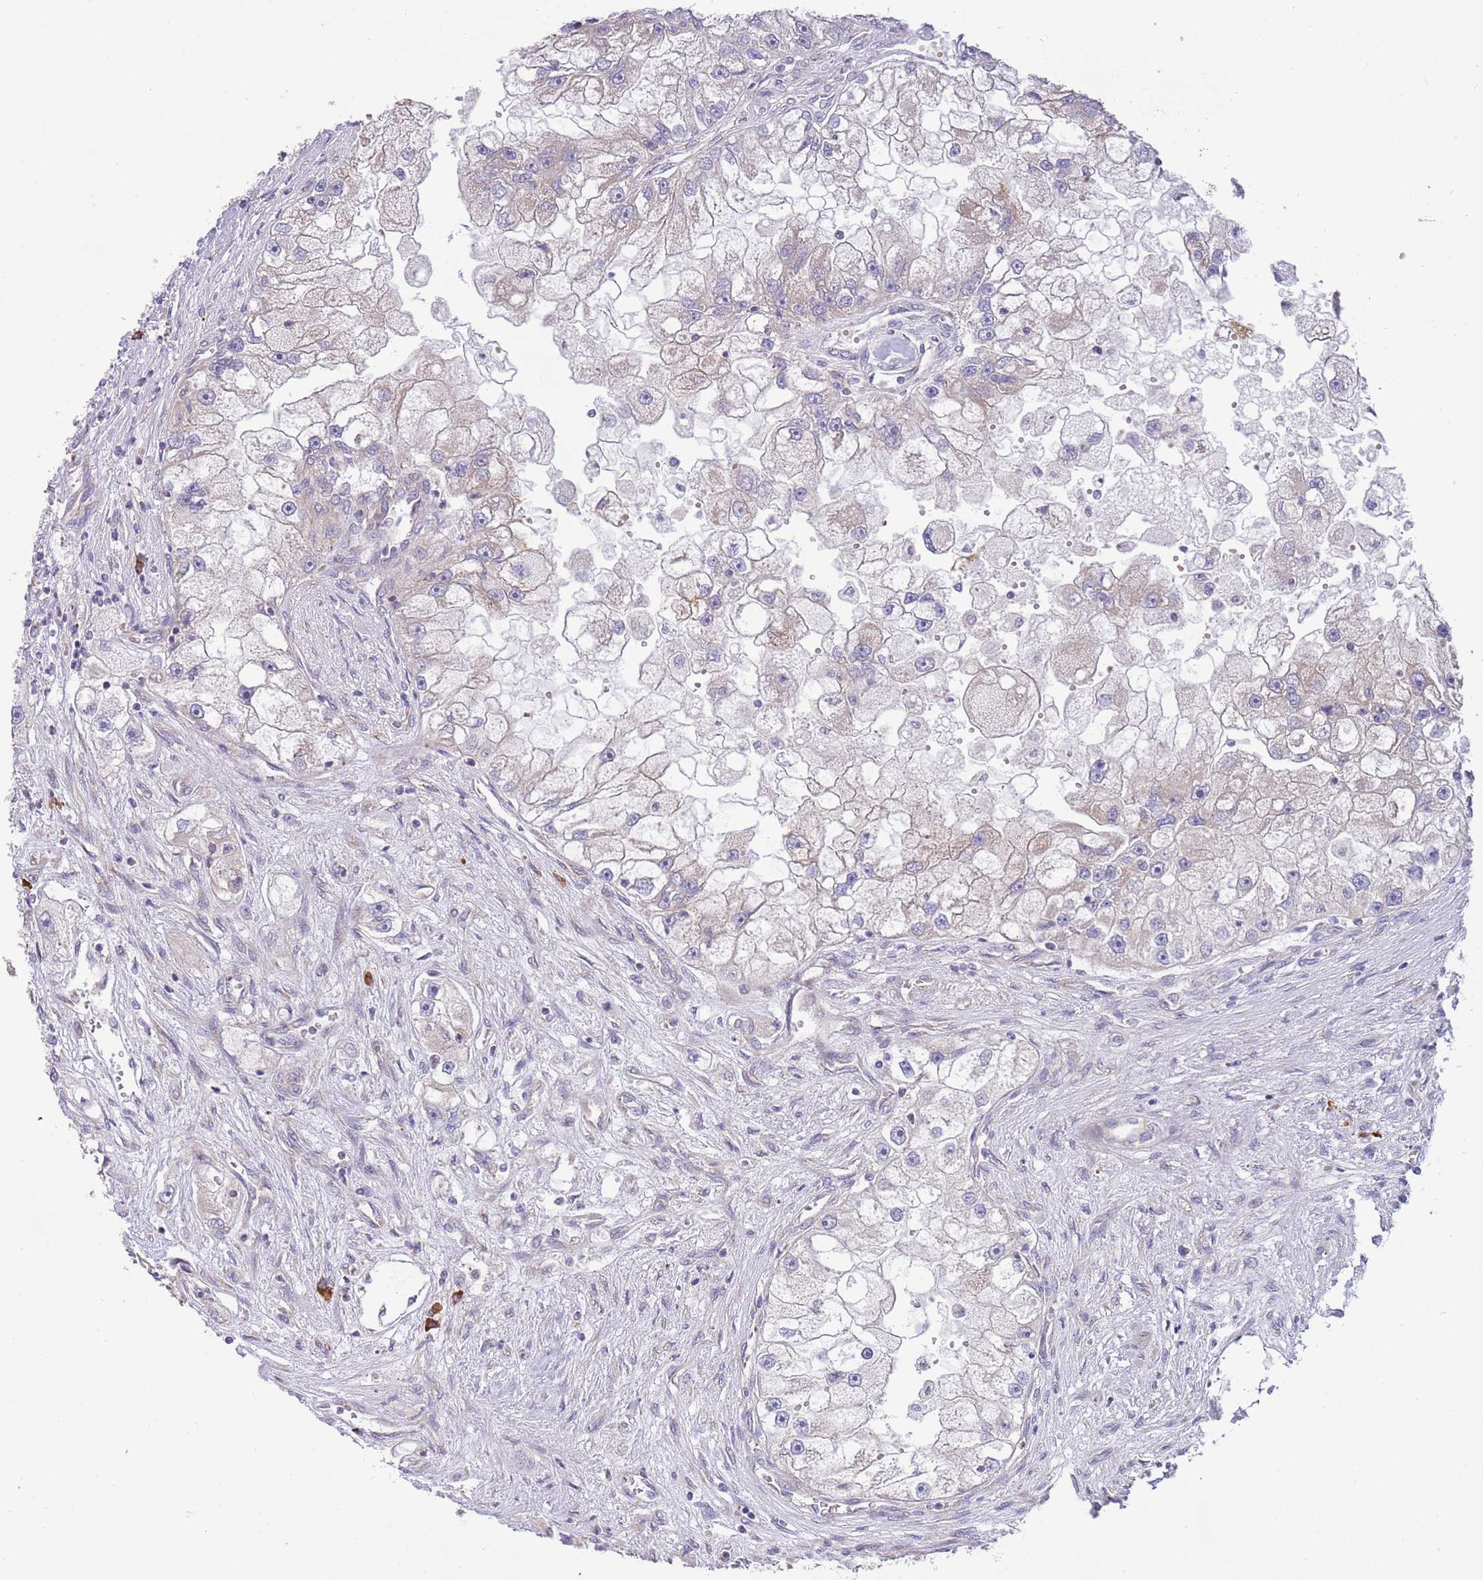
{"staining": {"intensity": "negative", "quantity": "none", "location": "none"}, "tissue": "renal cancer", "cell_type": "Tumor cells", "image_type": "cancer", "snomed": [{"axis": "morphology", "description": "Adenocarcinoma, NOS"}, {"axis": "topography", "description": "Kidney"}], "caption": "Immunohistochemical staining of human renal cancer demonstrates no significant staining in tumor cells.", "gene": "DAND5", "patient": {"sex": "male", "age": 63}}